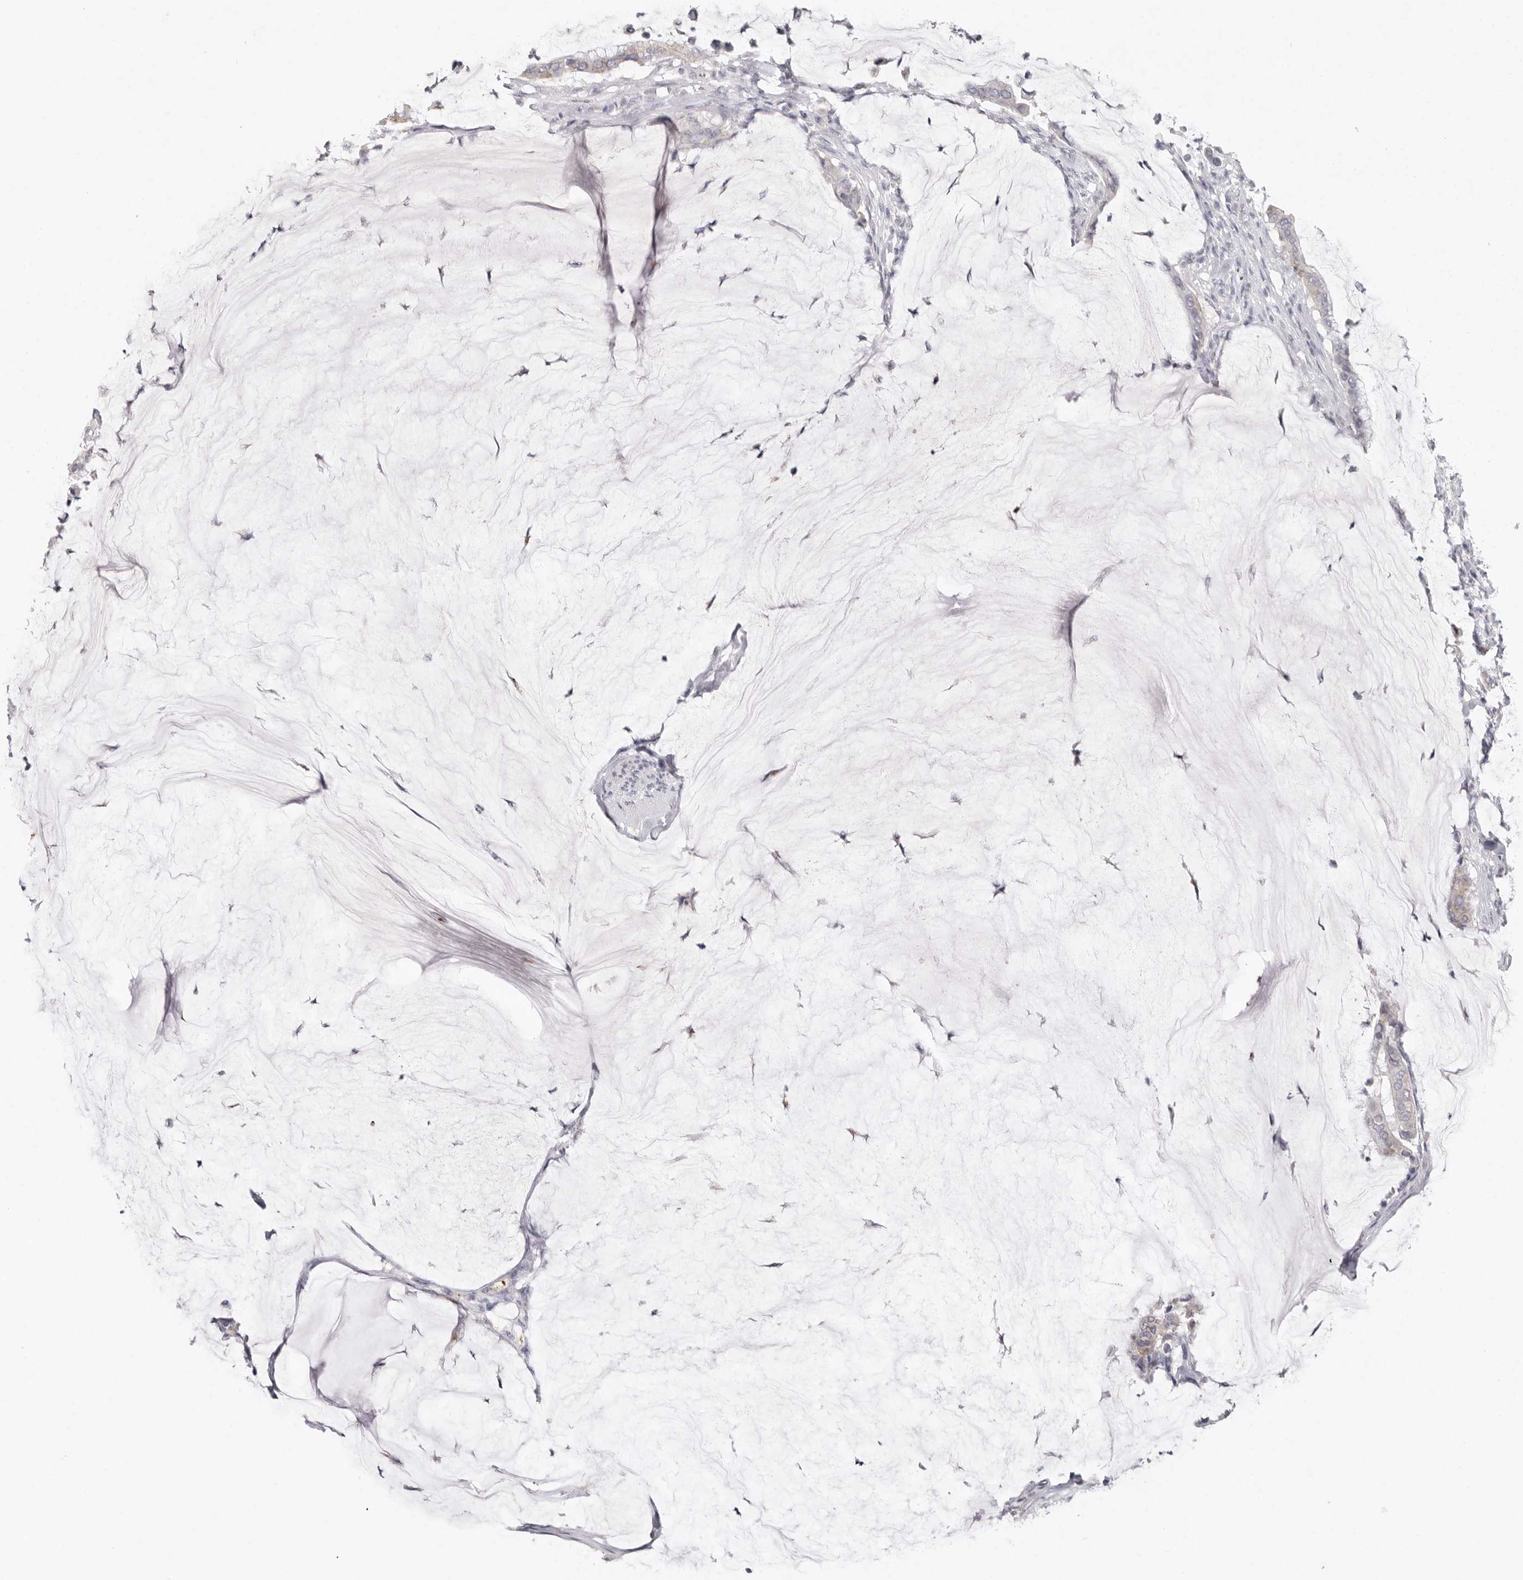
{"staining": {"intensity": "negative", "quantity": "none", "location": "none"}, "tissue": "pancreatic cancer", "cell_type": "Tumor cells", "image_type": "cancer", "snomed": [{"axis": "morphology", "description": "Adenocarcinoma, NOS"}, {"axis": "topography", "description": "Pancreas"}], "caption": "Immunohistochemistry (IHC) of adenocarcinoma (pancreatic) demonstrates no positivity in tumor cells.", "gene": "FAM185A", "patient": {"sex": "male", "age": 41}}